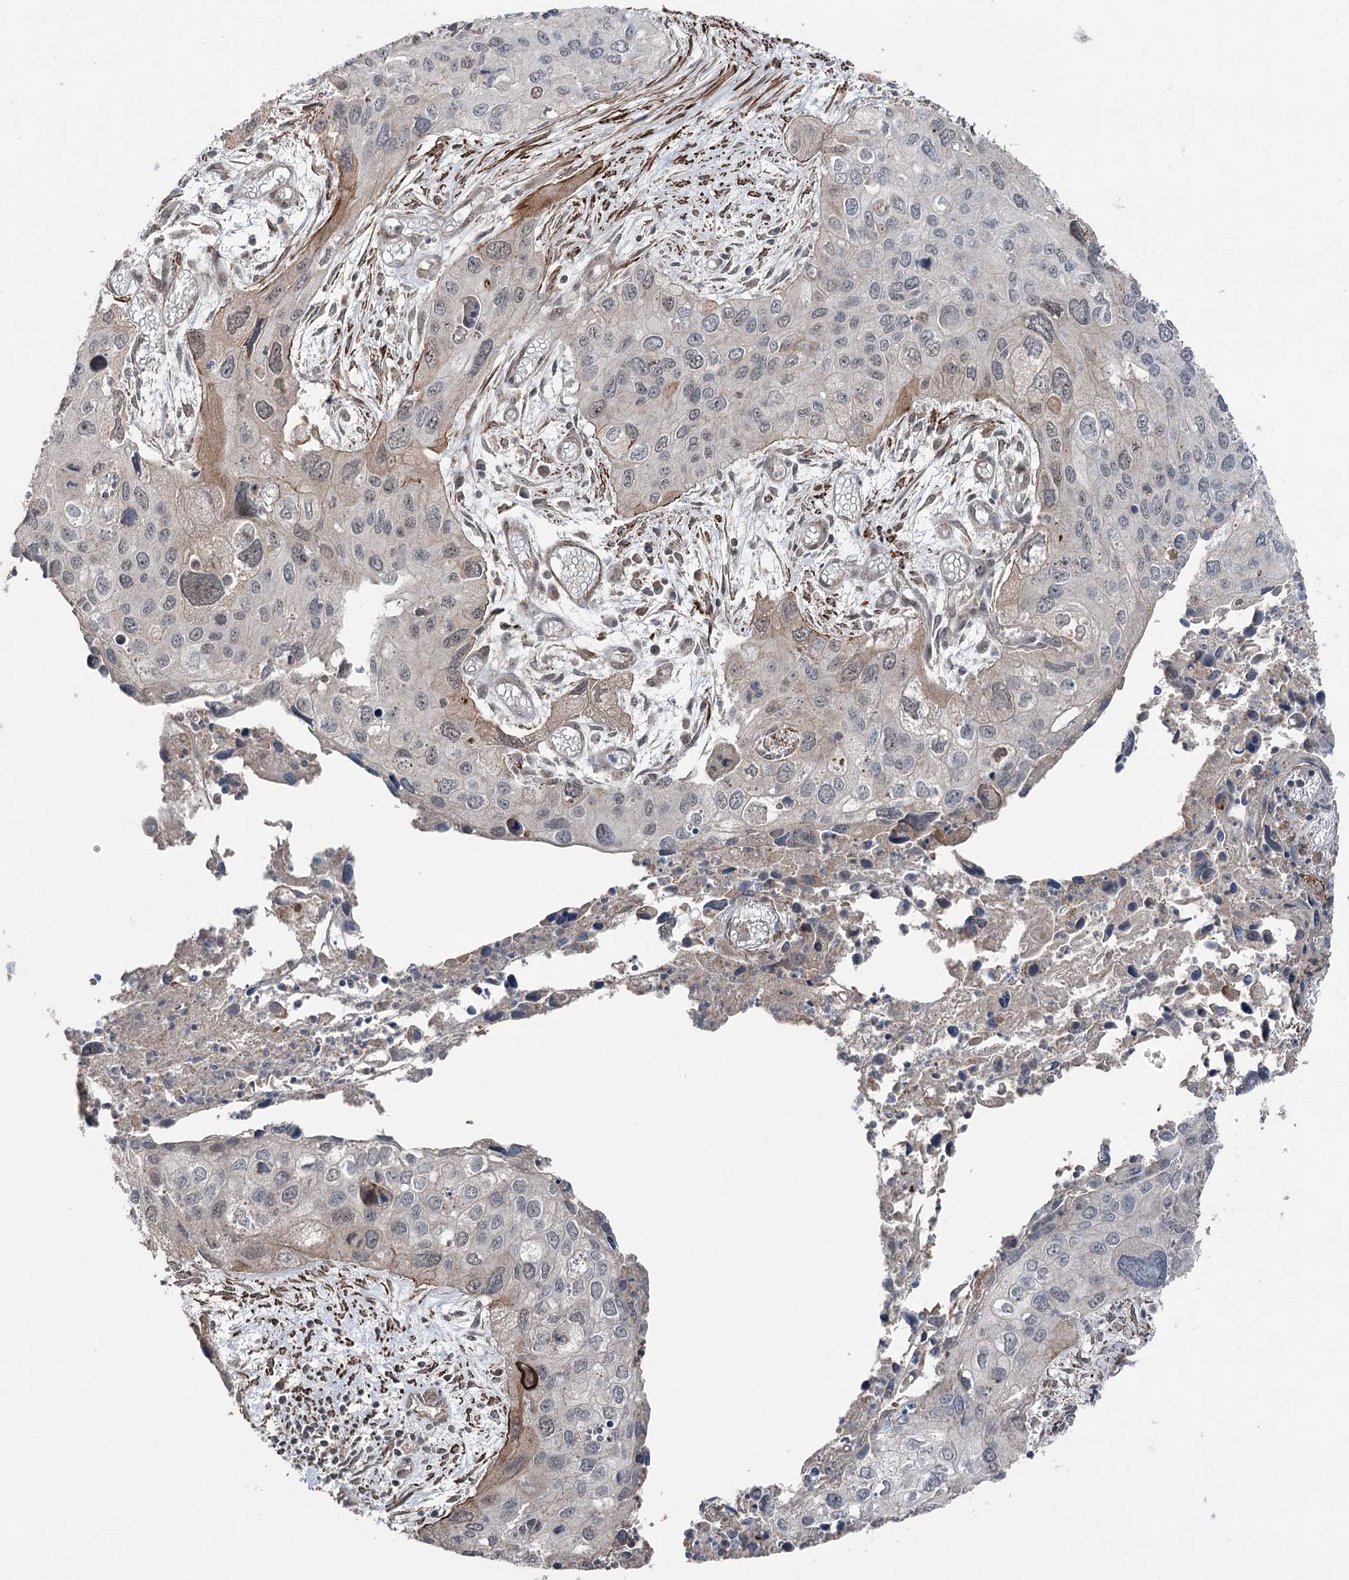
{"staining": {"intensity": "weak", "quantity": "25%-75%", "location": "nuclear"}, "tissue": "cervical cancer", "cell_type": "Tumor cells", "image_type": "cancer", "snomed": [{"axis": "morphology", "description": "Squamous cell carcinoma, NOS"}, {"axis": "topography", "description": "Cervix"}], "caption": "A high-resolution photomicrograph shows immunohistochemistry staining of cervical cancer, which demonstrates weak nuclear positivity in about 25%-75% of tumor cells.", "gene": "CCDC82", "patient": {"sex": "female", "age": 55}}